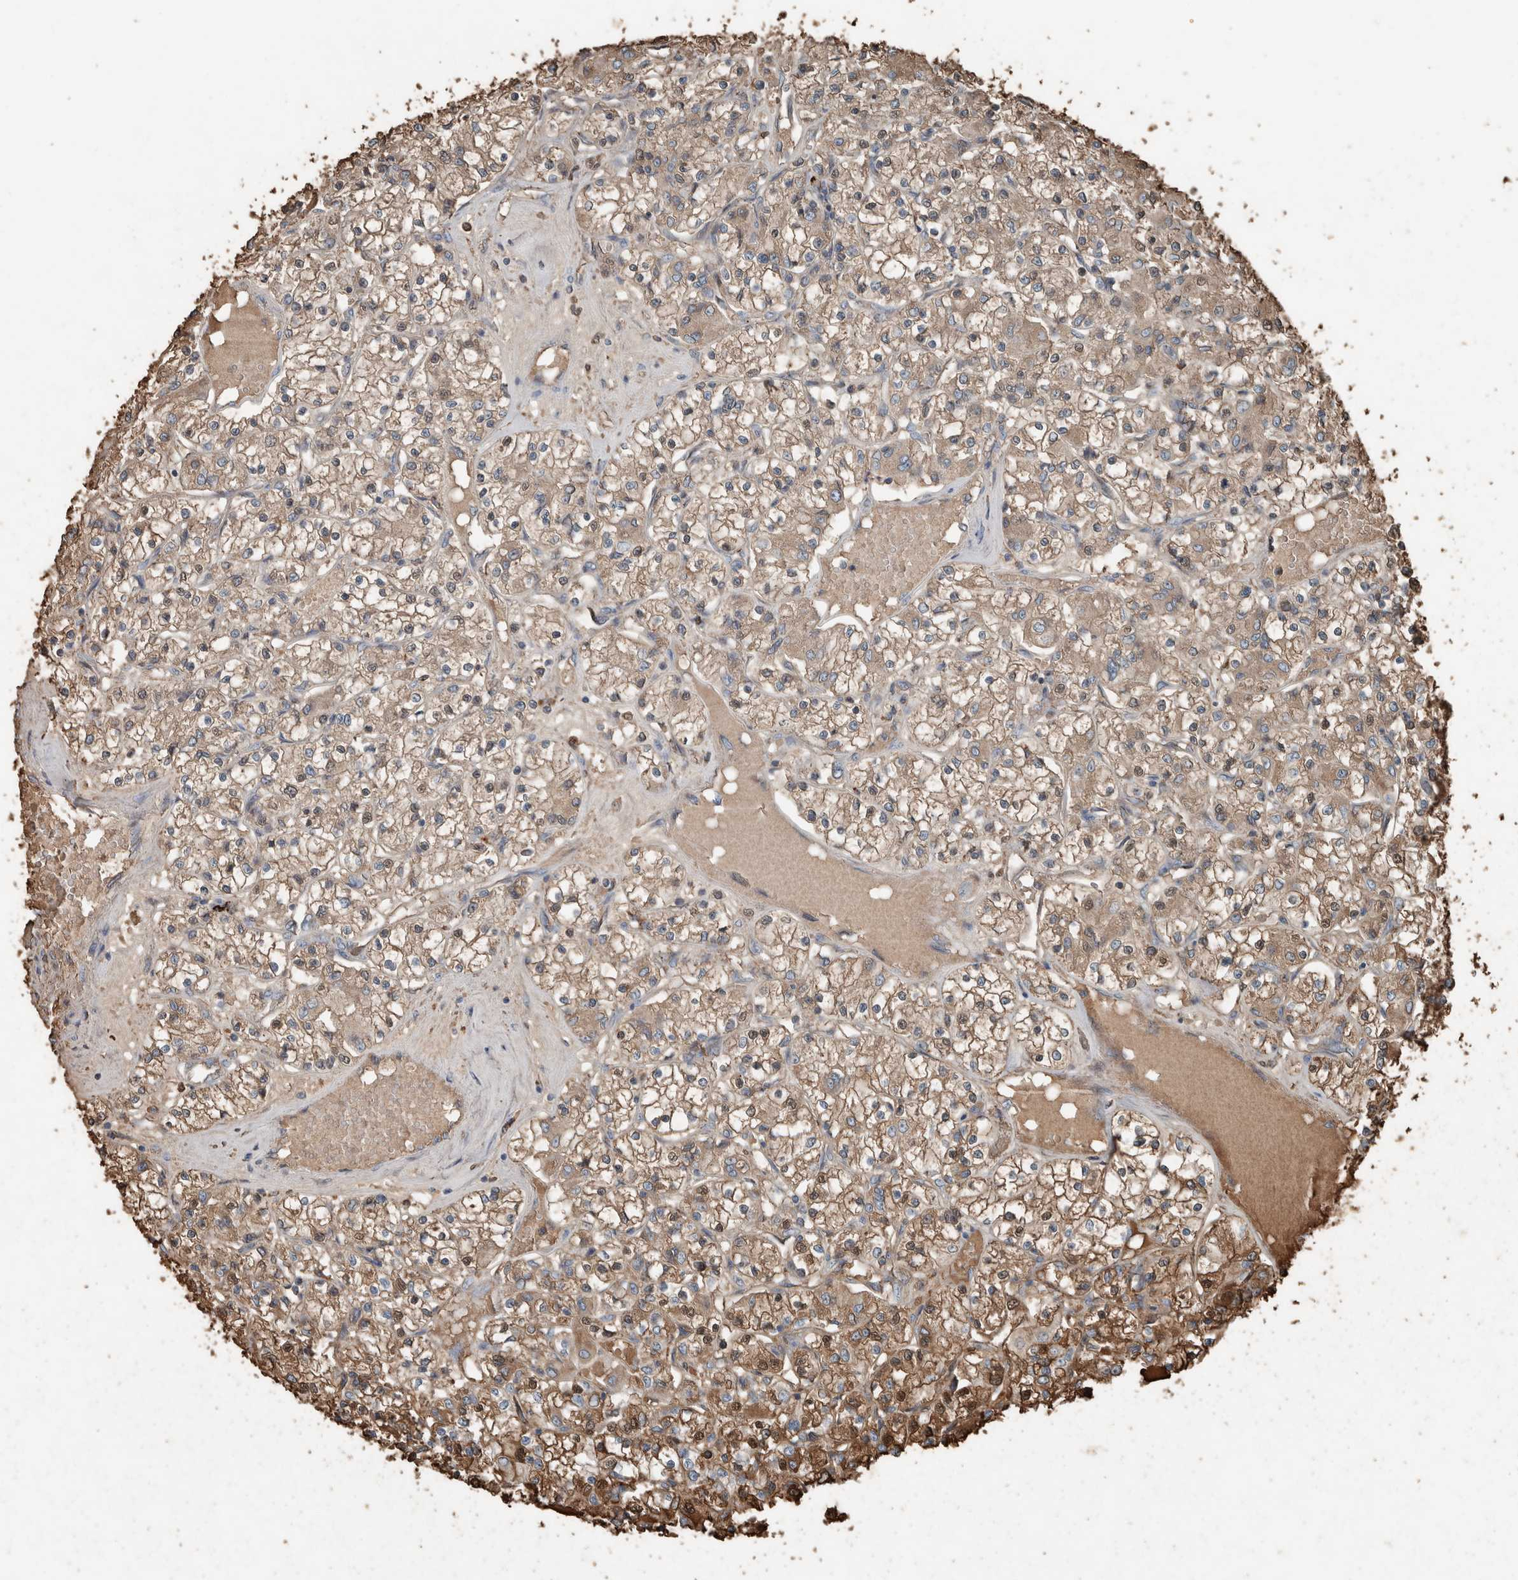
{"staining": {"intensity": "weak", "quantity": ">75%", "location": "cytoplasmic/membranous"}, "tissue": "renal cancer", "cell_type": "Tumor cells", "image_type": "cancer", "snomed": [{"axis": "morphology", "description": "Adenocarcinoma, NOS"}, {"axis": "topography", "description": "Kidney"}], "caption": "Approximately >75% of tumor cells in human adenocarcinoma (renal) reveal weak cytoplasmic/membranous protein expression as visualized by brown immunohistochemical staining.", "gene": "USP34", "patient": {"sex": "female", "age": 59}}